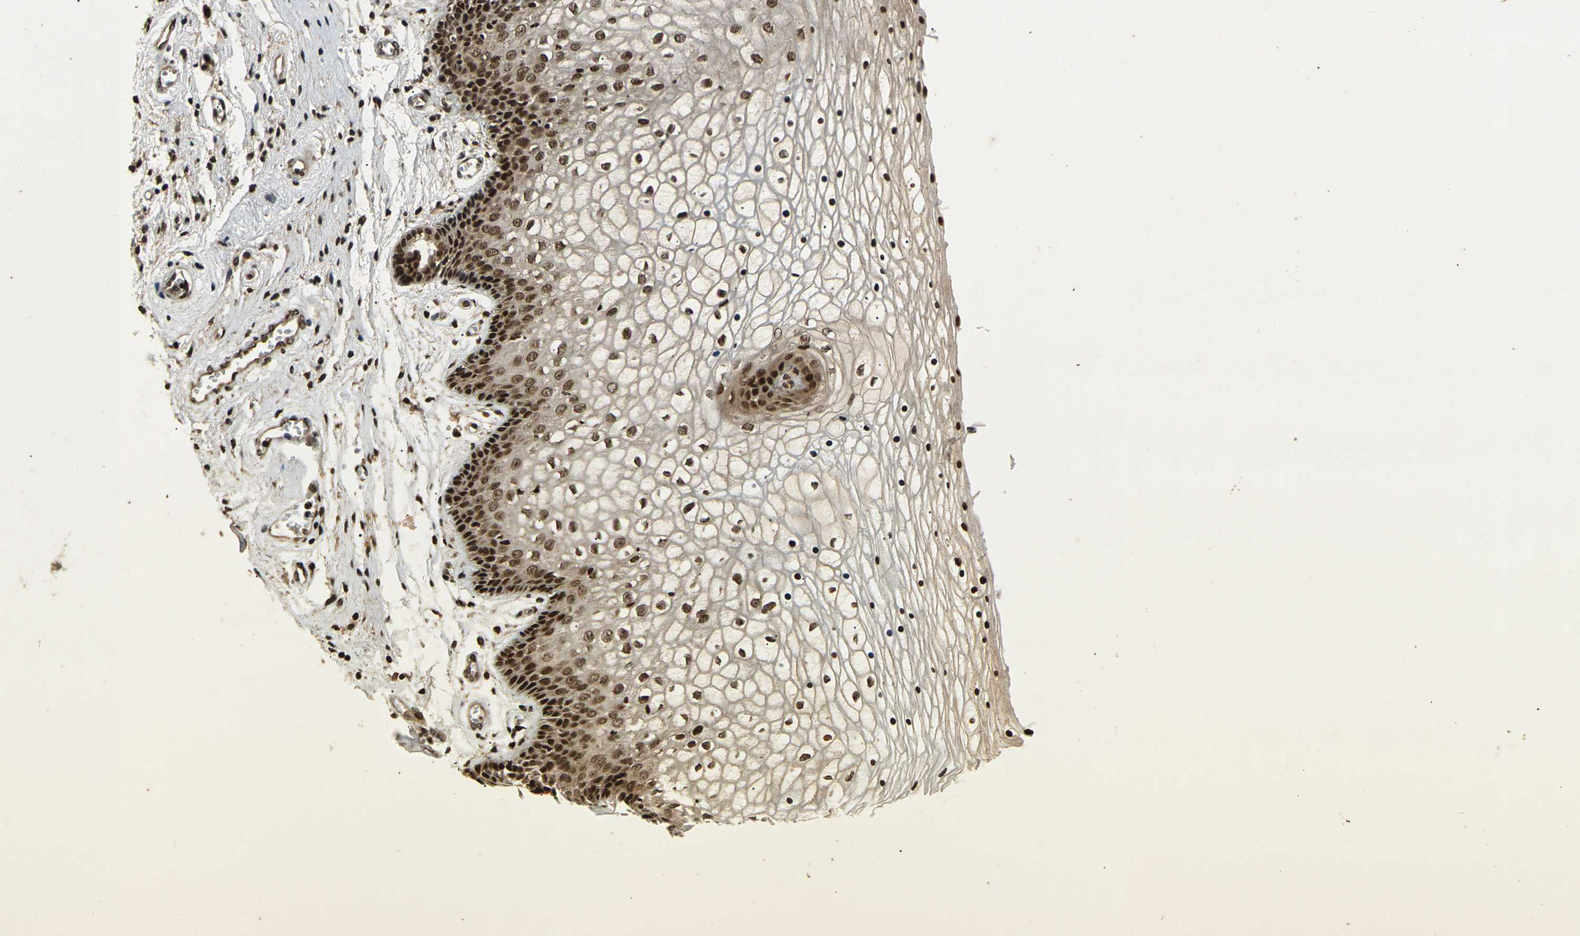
{"staining": {"intensity": "strong", "quantity": ">75%", "location": "cytoplasmic/membranous,nuclear"}, "tissue": "vagina", "cell_type": "Squamous epithelial cells", "image_type": "normal", "snomed": [{"axis": "morphology", "description": "Normal tissue, NOS"}, {"axis": "topography", "description": "Vagina"}], "caption": "Human vagina stained with a brown dye shows strong cytoplasmic/membranous,nuclear positive expression in about >75% of squamous epithelial cells.", "gene": "ACTL6A", "patient": {"sex": "female", "age": 34}}